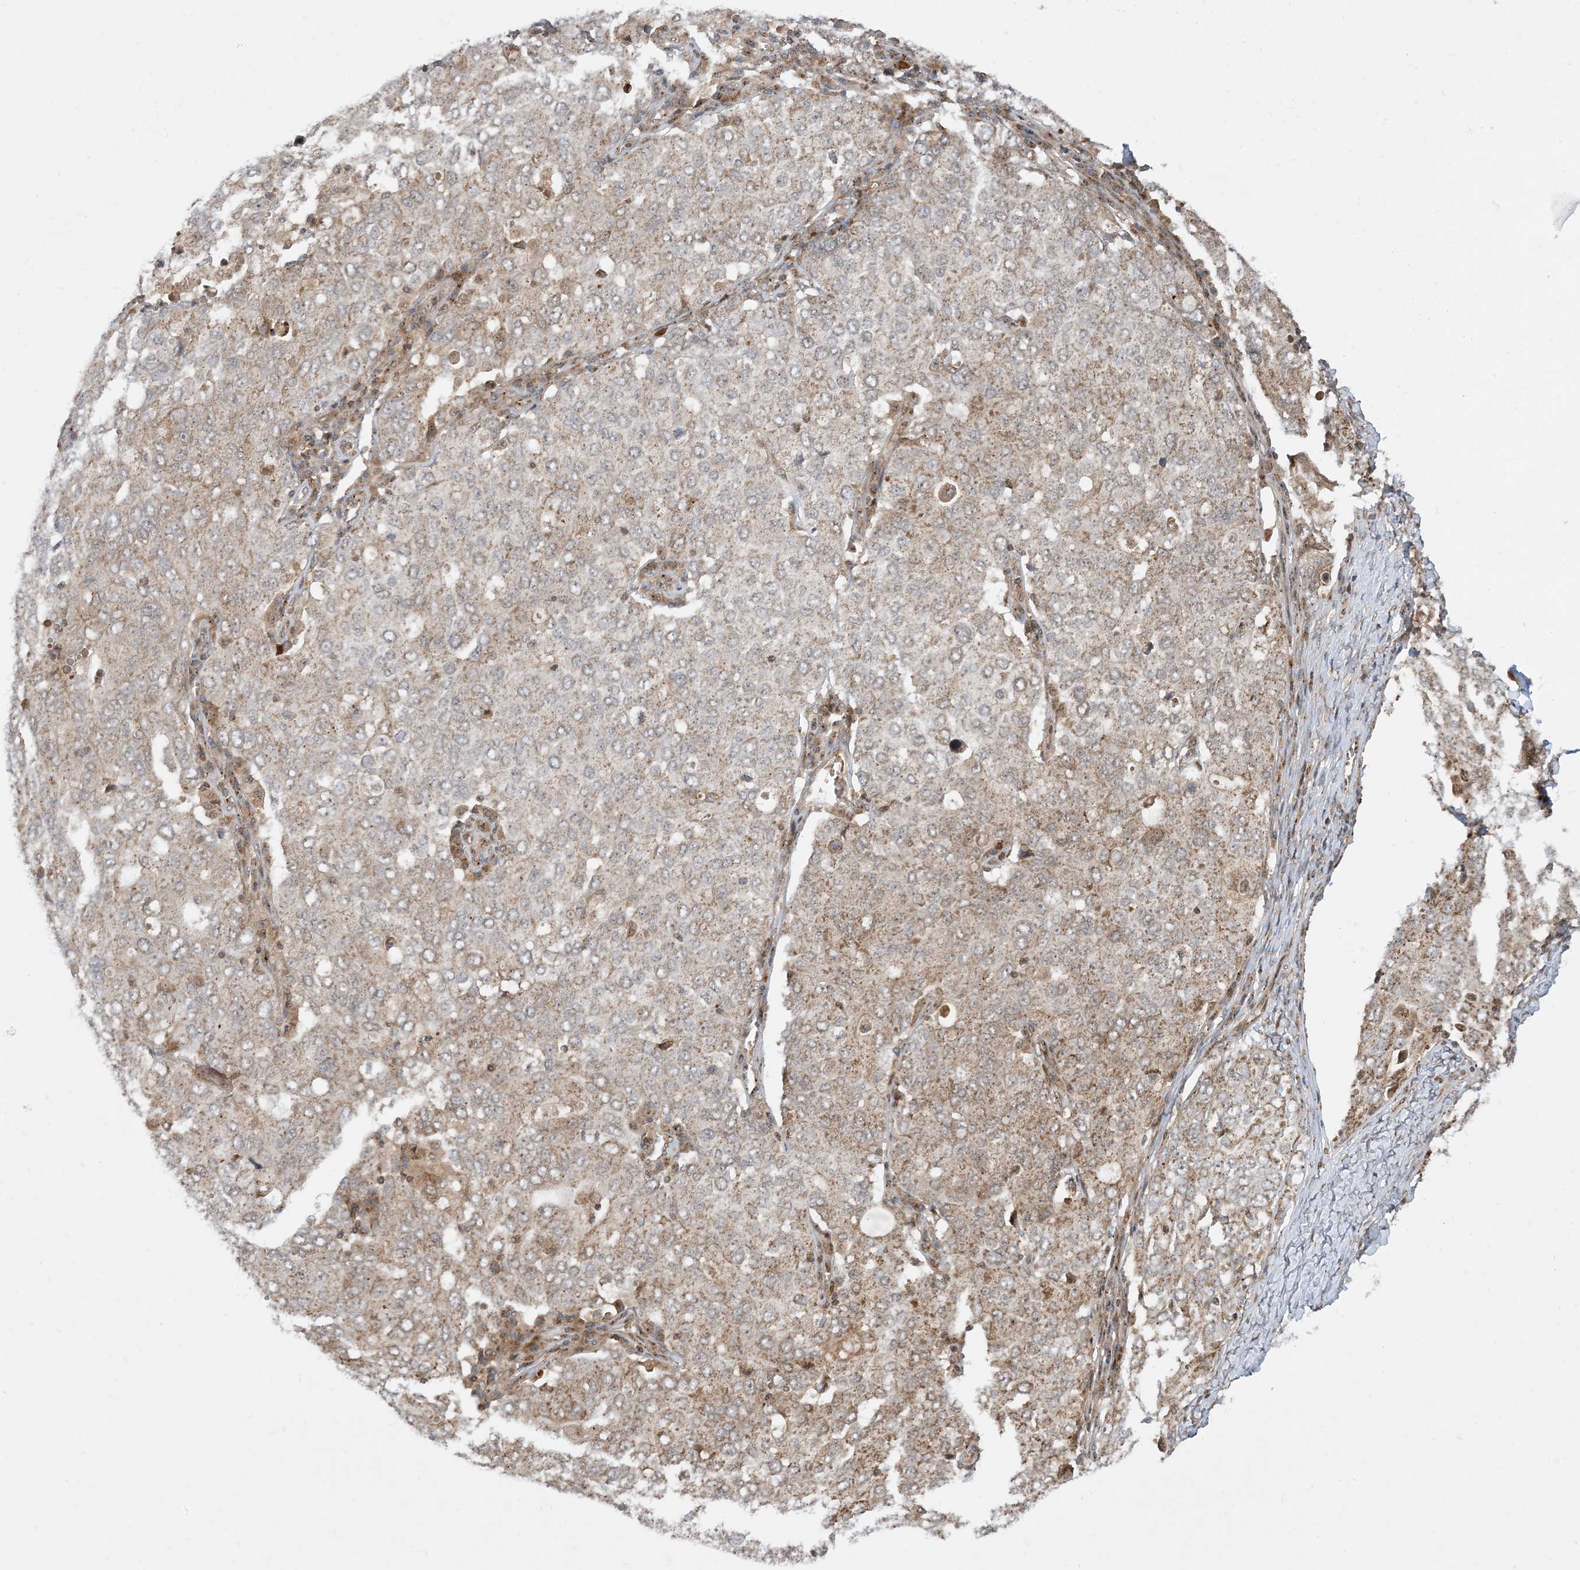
{"staining": {"intensity": "moderate", "quantity": "25%-75%", "location": "cytoplasmic/membranous"}, "tissue": "ovarian cancer", "cell_type": "Tumor cells", "image_type": "cancer", "snomed": [{"axis": "morphology", "description": "Carcinoma, endometroid"}, {"axis": "topography", "description": "Ovary"}], "caption": "This is an image of immunohistochemistry (IHC) staining of ovarian cancer, which shows moderate positivity in the cytoplasmic/membranous of tumor cells.", "gene": "CASP4", "patient": {"sex": "female", "age": 62}}